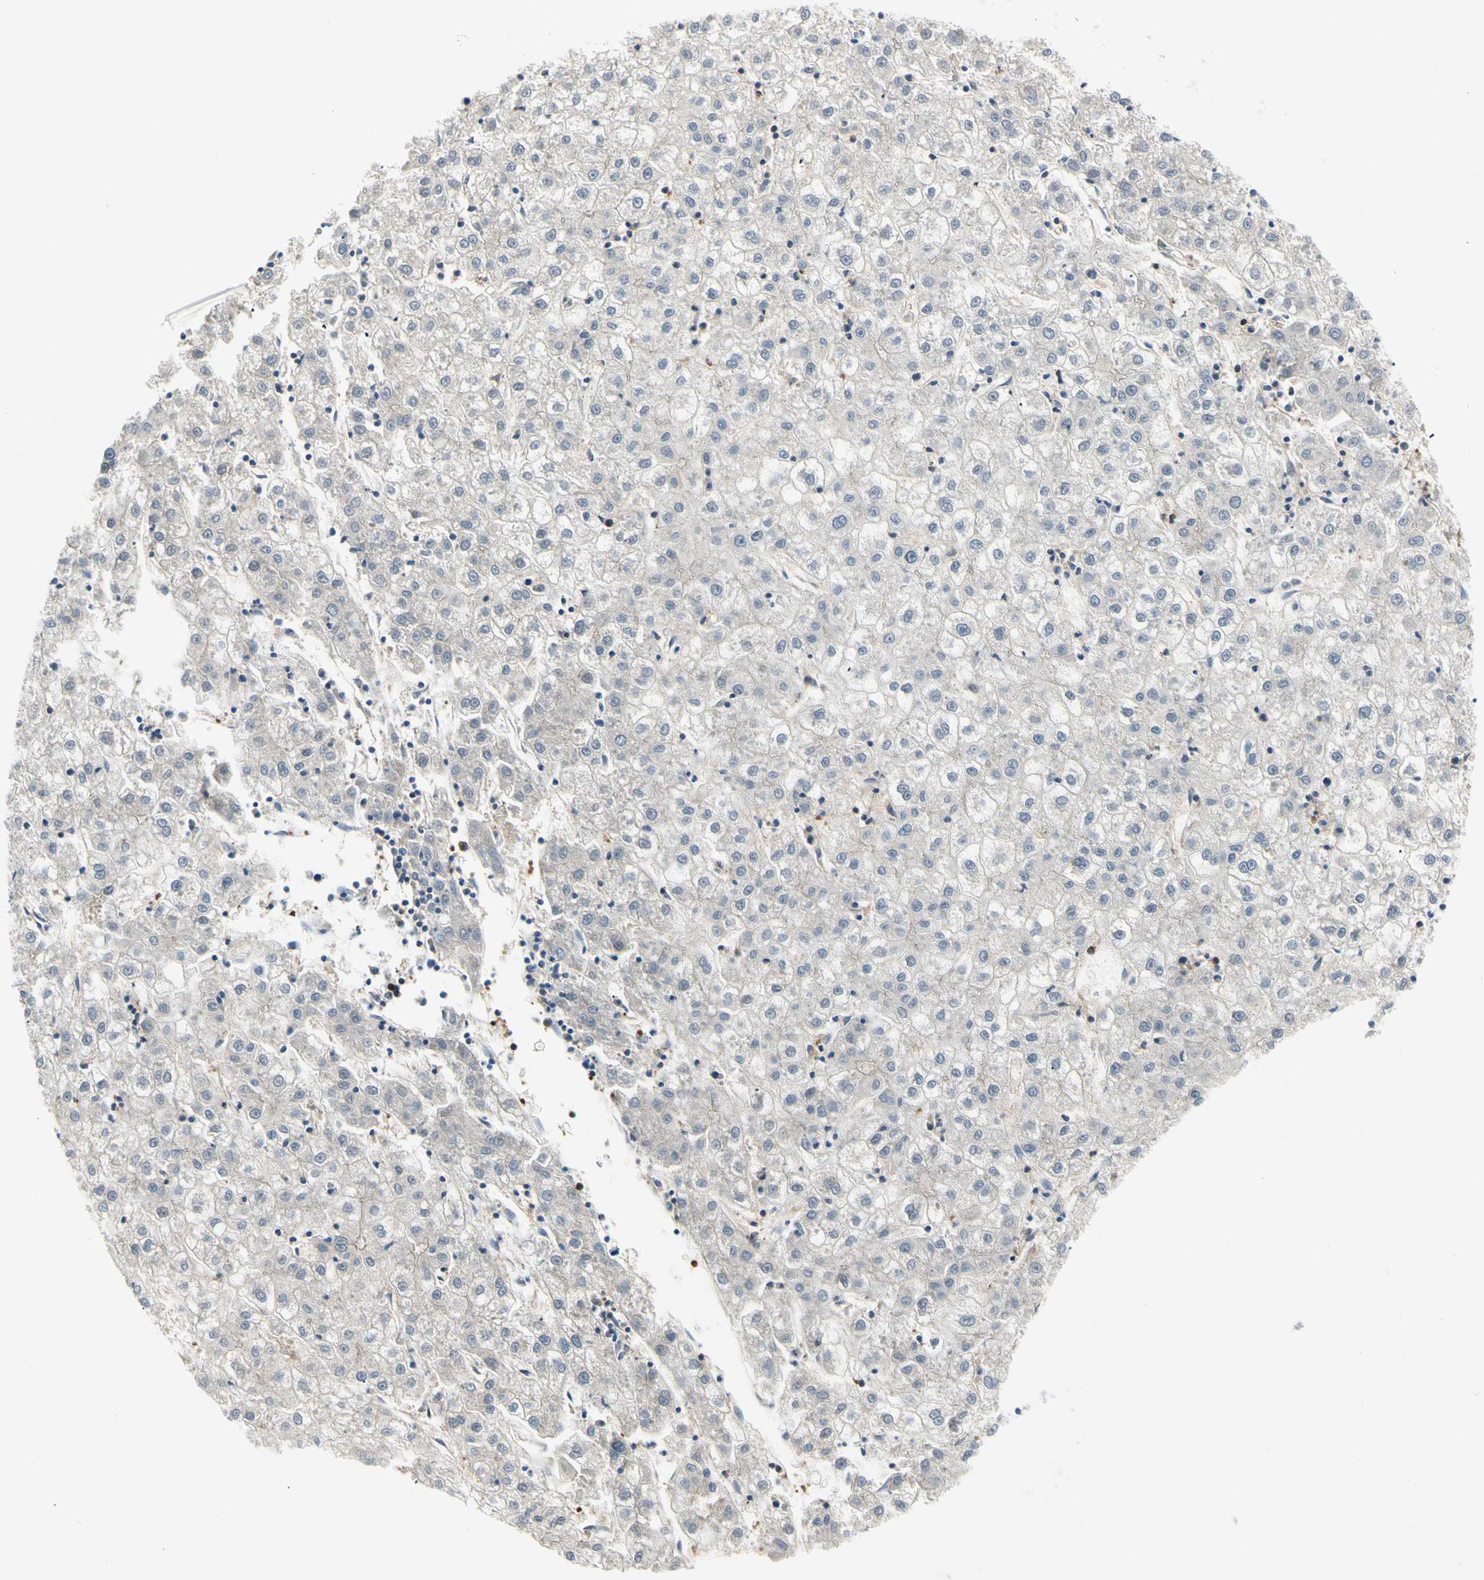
{"staining": {"intensity": "negative", "quantity": "none", "location": "none"}, "tissue": "liver cancer", "cell_type": "Tumor cells", "image_type": "cancer", "snomed": [{"axis": "morphology", "description": "Carcinoma, Hepatocellular, NOS"}, {"axis": "topography", "description": "Liver"}], "caption": "Immunohistochemical staining of human liver hepatocellular carcinoma reveals no significant positivity in tumor cells. Nuclei are stained in blue.", "gene": "CAPZA2", "patient": {"sex": "male", "age": 72}}